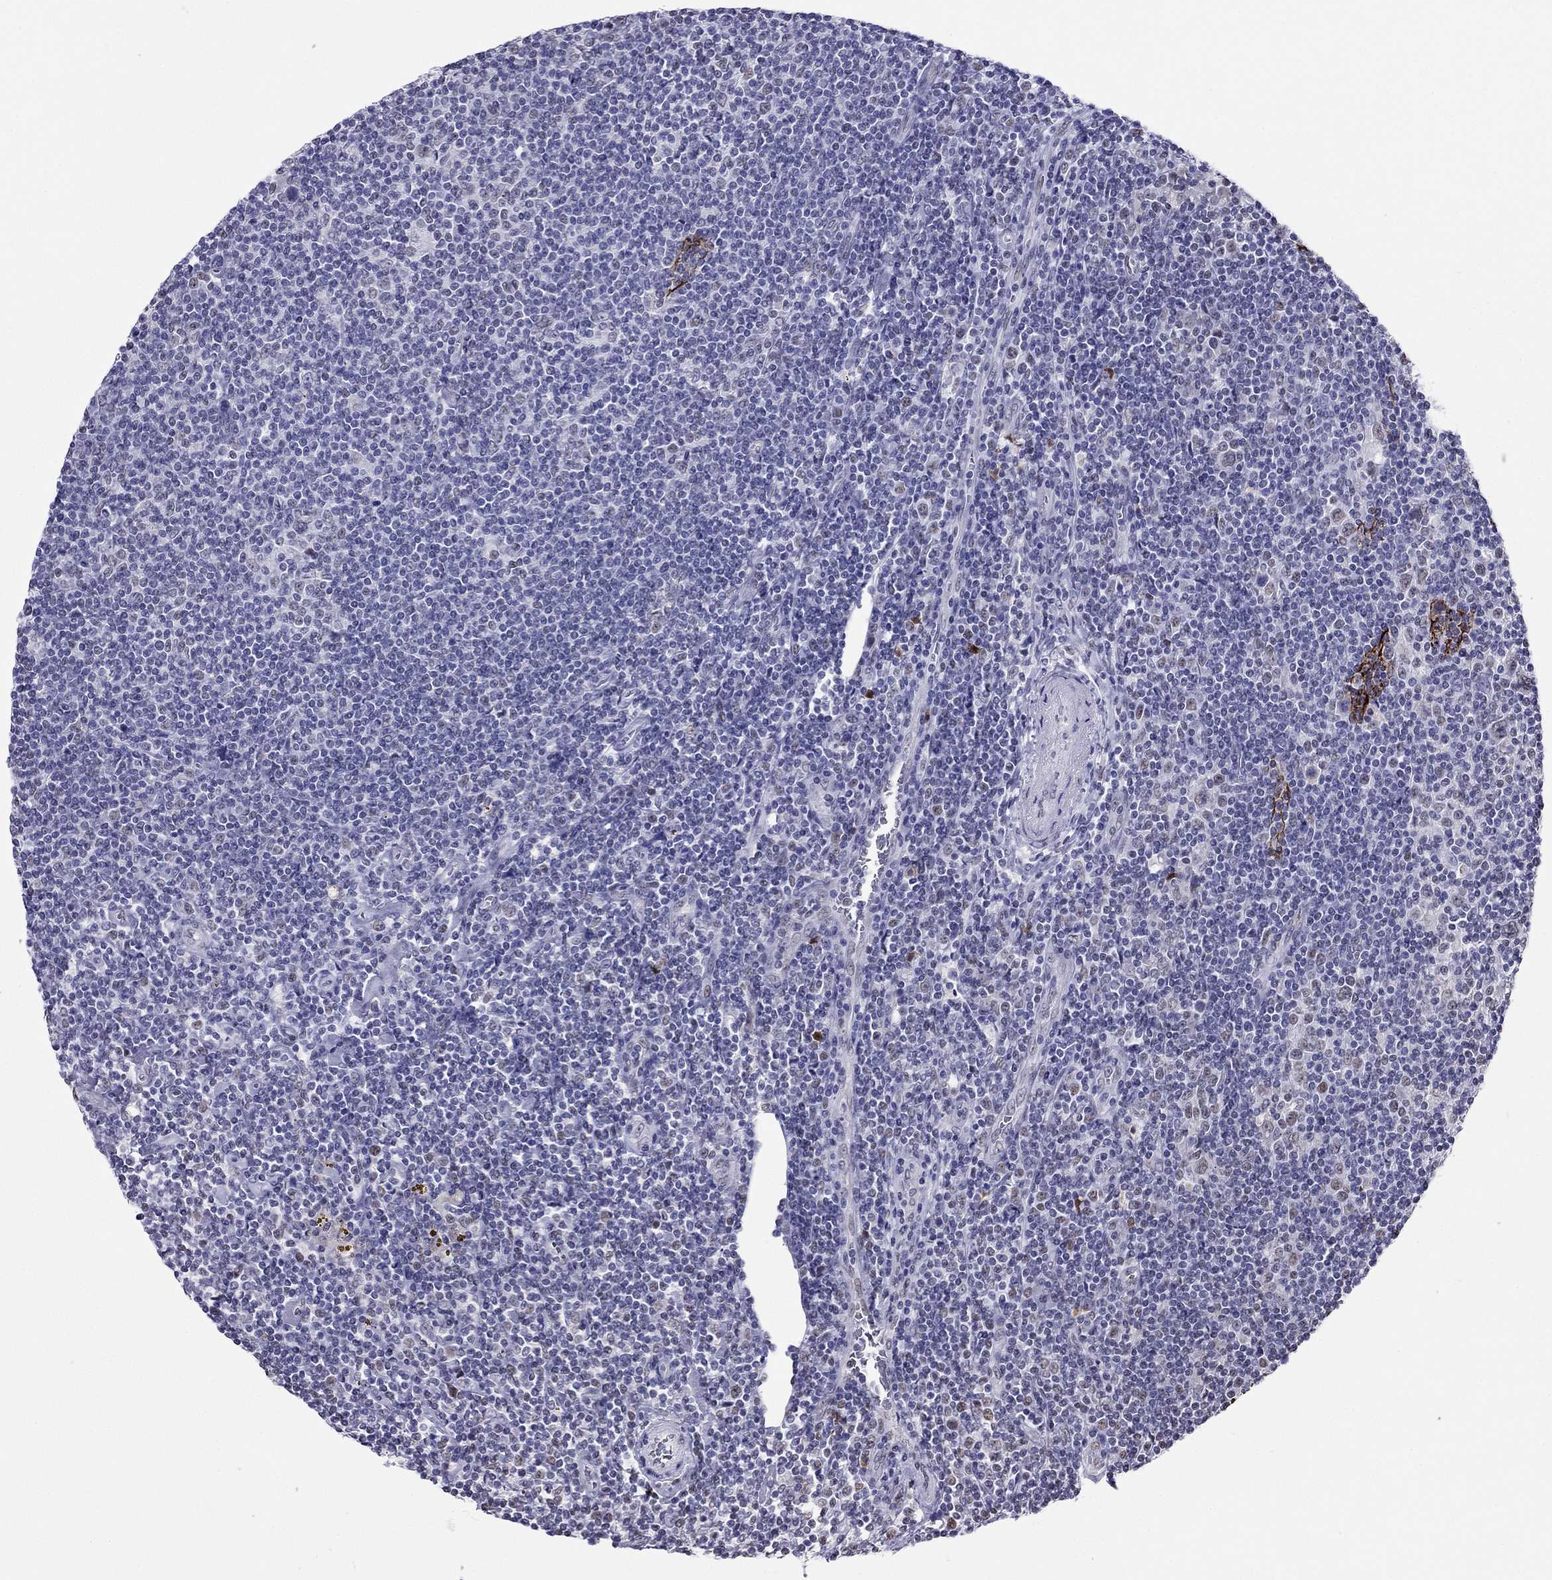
{"staining": {"intensity": "negative", "quantity": "none", "location": "none"}, "tissue": "lymphoma", "cell_type": "Tumor cells", "image_type": "cancer", "snomed": [{"axis": "morphology", "description": "Hodgkin's disease, NOS"}, {"axis": "topography", "description": "Lymph node"}], "caption": "This is a micrograph of immunohistochemistry (IHC) staining of Hodgkin's disease, which shows no expression in tumor cells.", "gene": "PPM1G", "patient": {"sex": "male", "age": 40}}